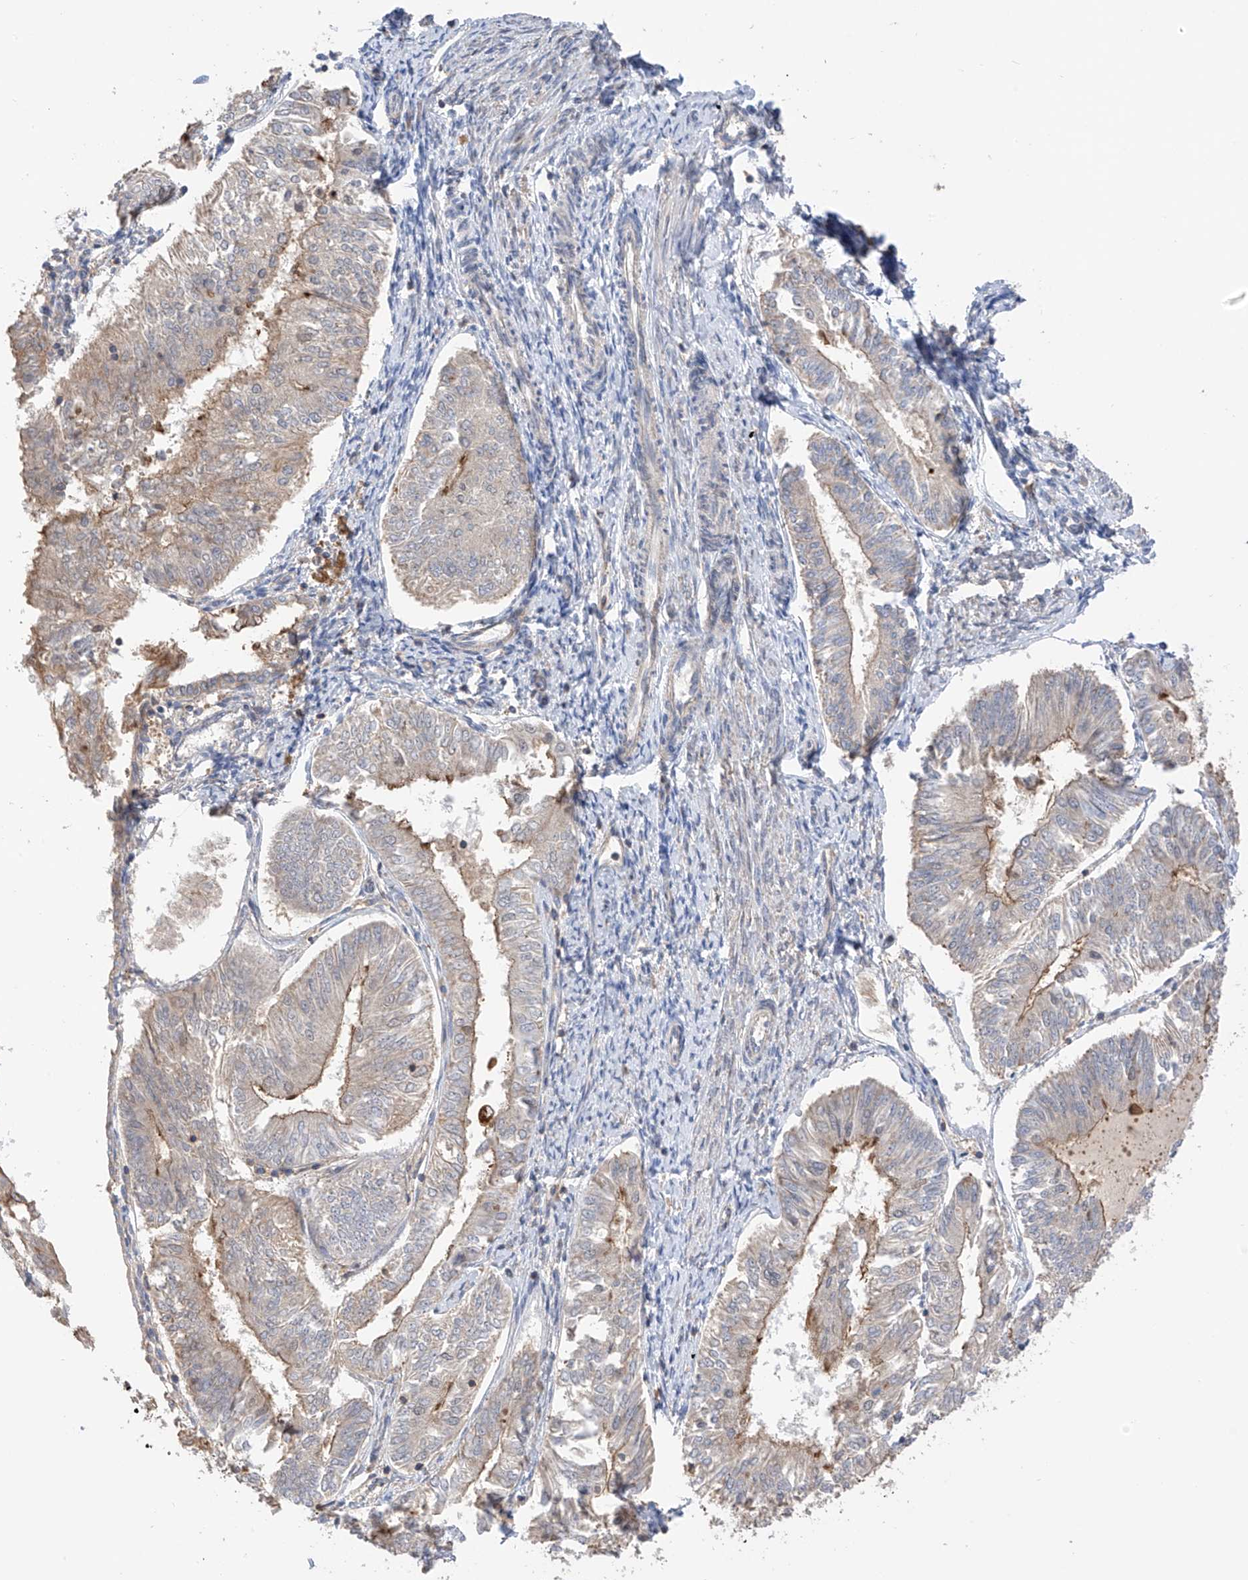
{"staining": {"intensity": "moderate", "quantity": "<25%", "location": "cytoplasmic/membranous"}, "tissue": "endometrial cancer", "cell_type": "Tumor cells", "image_type": "cancer", "snomed": [{"axis": "morphology", "description": "Adenocarcinoma, NOS"}, {"axis": "topography", "description": "Endometrium"}], "caption": "The photomicrograph displays a brown stain indicating the presence of a protein in the cytoplasmic/membranous of tumor cells in endometrial cancer.", "gene": "RPAIN", "patient": {"sex": "female", "age": 58}}